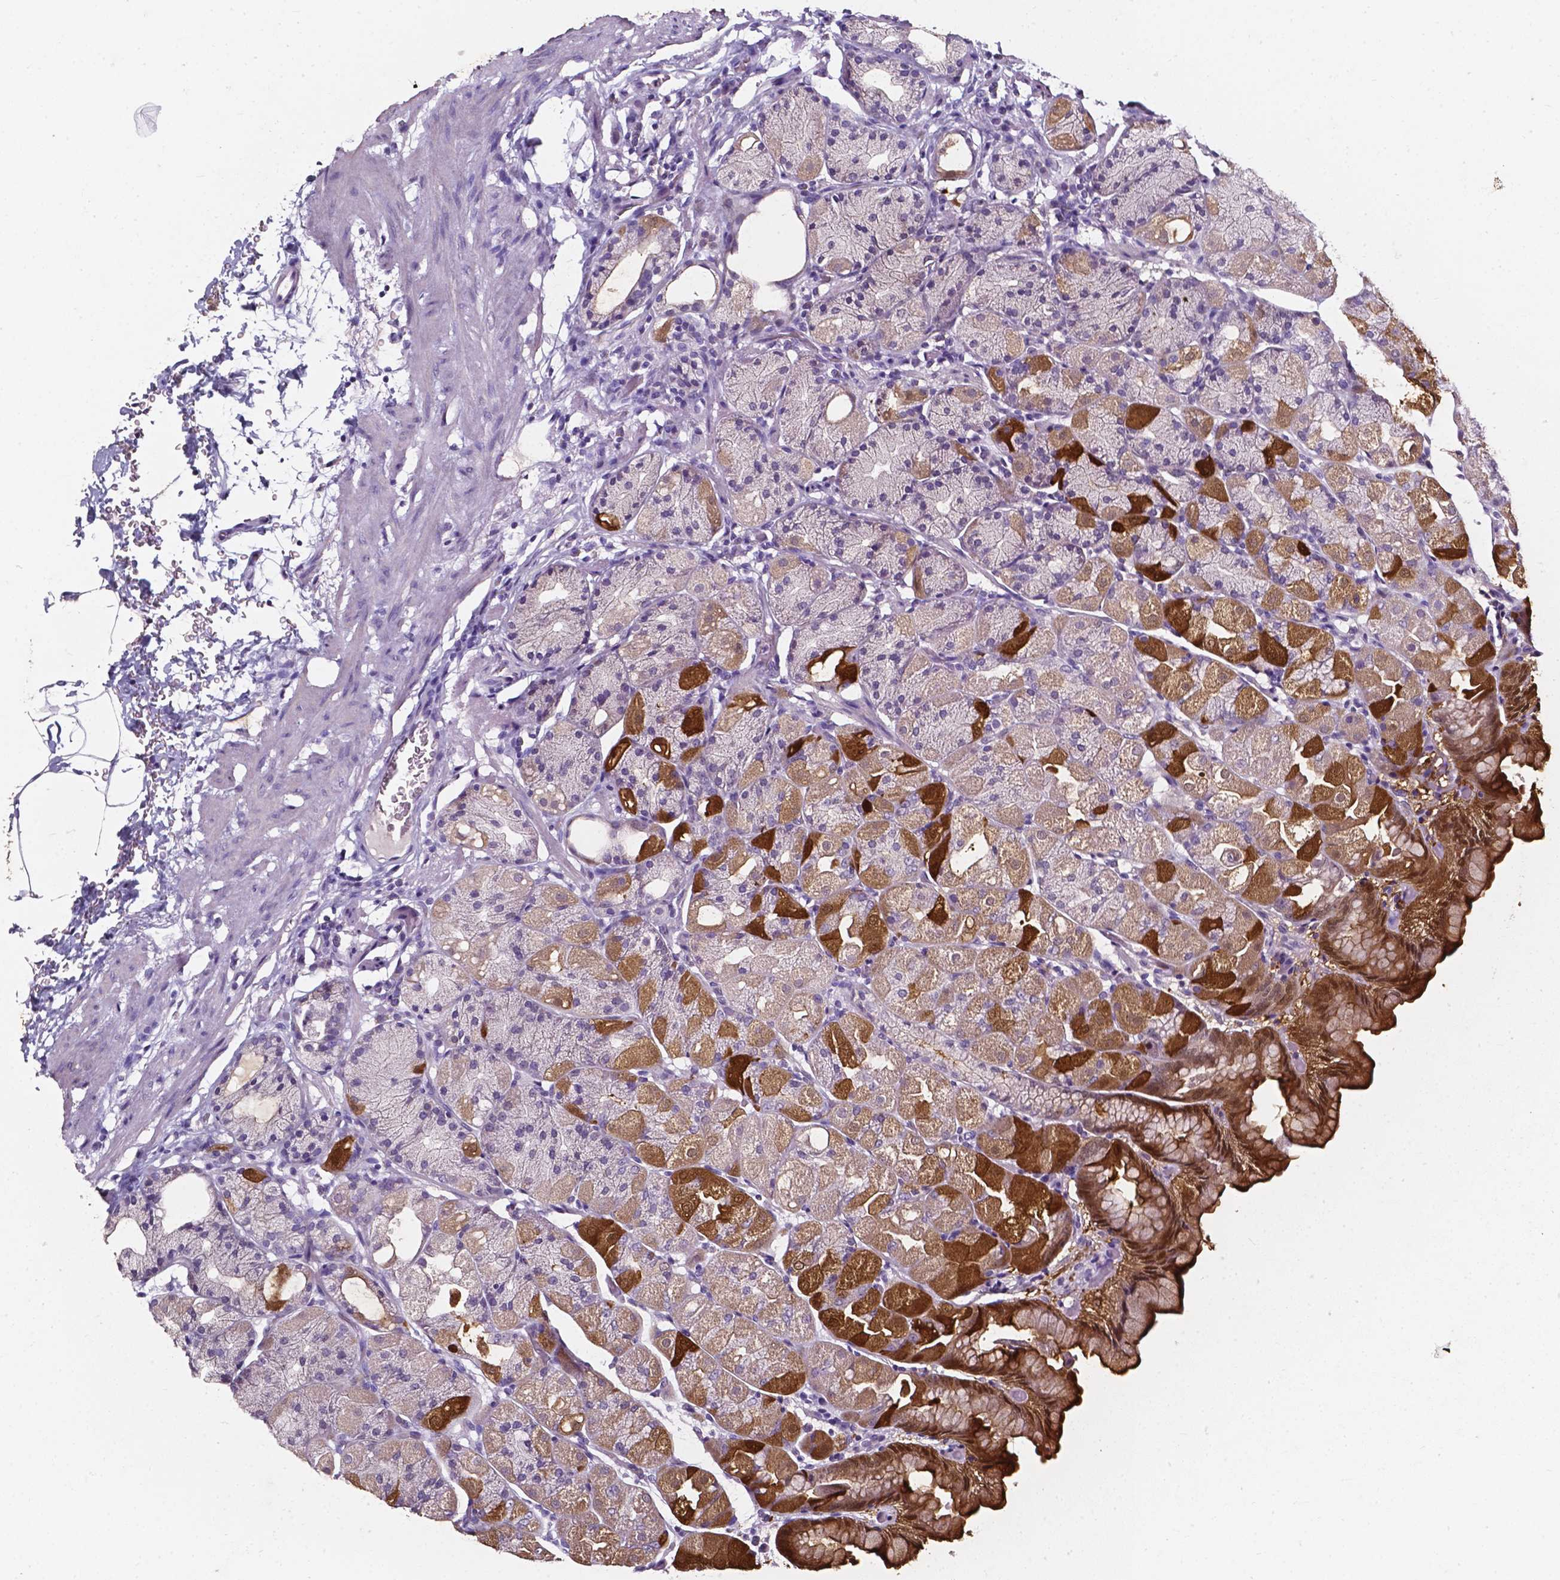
{"staining": {"intensity": "moderate", "quantity": "25%-75%", "location": "cytoplasmic/membranous,nuclear"}, "tissue": "stomach", "cell_type": "Glandular cells", "image_type": "normal", "snomed": [{"axis": "morphology", "description": "Normal tissue, NOS"}, {"axis": "topography", "description": "Stomach, upper"}, {"axis": "topography", "description": "Stomach"}, {"axis": "topography", "description": "Stomach, lower"}], "caption": "IHC micrograph of unremarkable human stomach stained for a protein (brown), which exhibits medium levels of moderate cytoplasmic/membranous,nuclear staining in about 25%-75% of glandular cells.", "gene": "AKR1B10", "patient": {"sex": "male", "age": 62}}